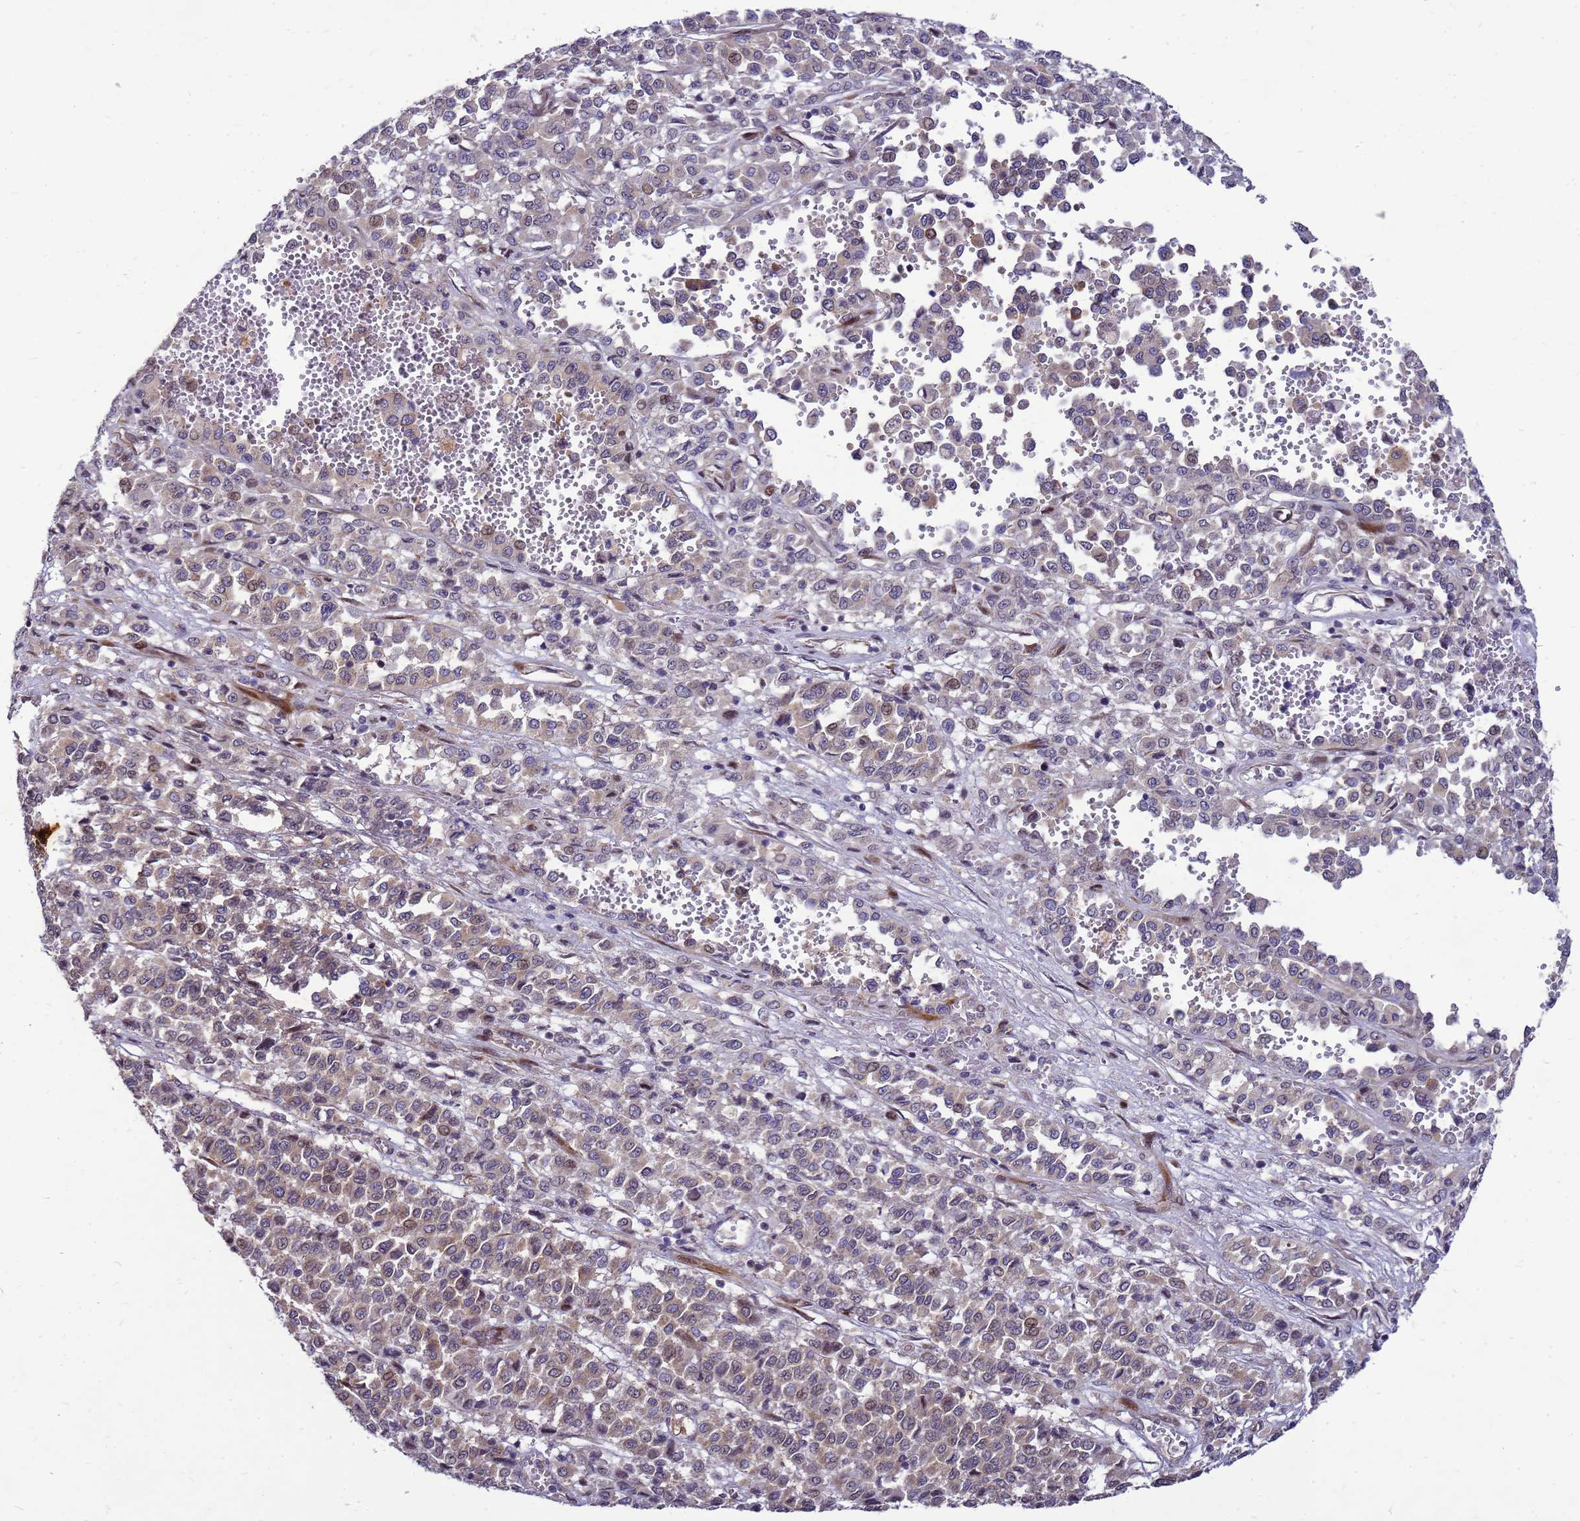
{"staining": {"intensity": "weak", "quantity": ">75%", "location": "cytoplasmic/membranous"}, "tissue": "melanoma", "cell_type": "Tumor cells", "image_type": "cancer", "snomed": [{"axis": "morphology", "description": "Malignant melanoma, Metastatic site"}, {"axis": "topography", "description": "Pancreas"}], "caption": "Malignant melanoma (metastatic site) stained with DAB immunohistochemistry shows low levels of weak cytoplasmic/membranous staining in about >75% of tumor cells.", "gene": "RSPO1", "patient": {"sex": "female", "age": 30}}